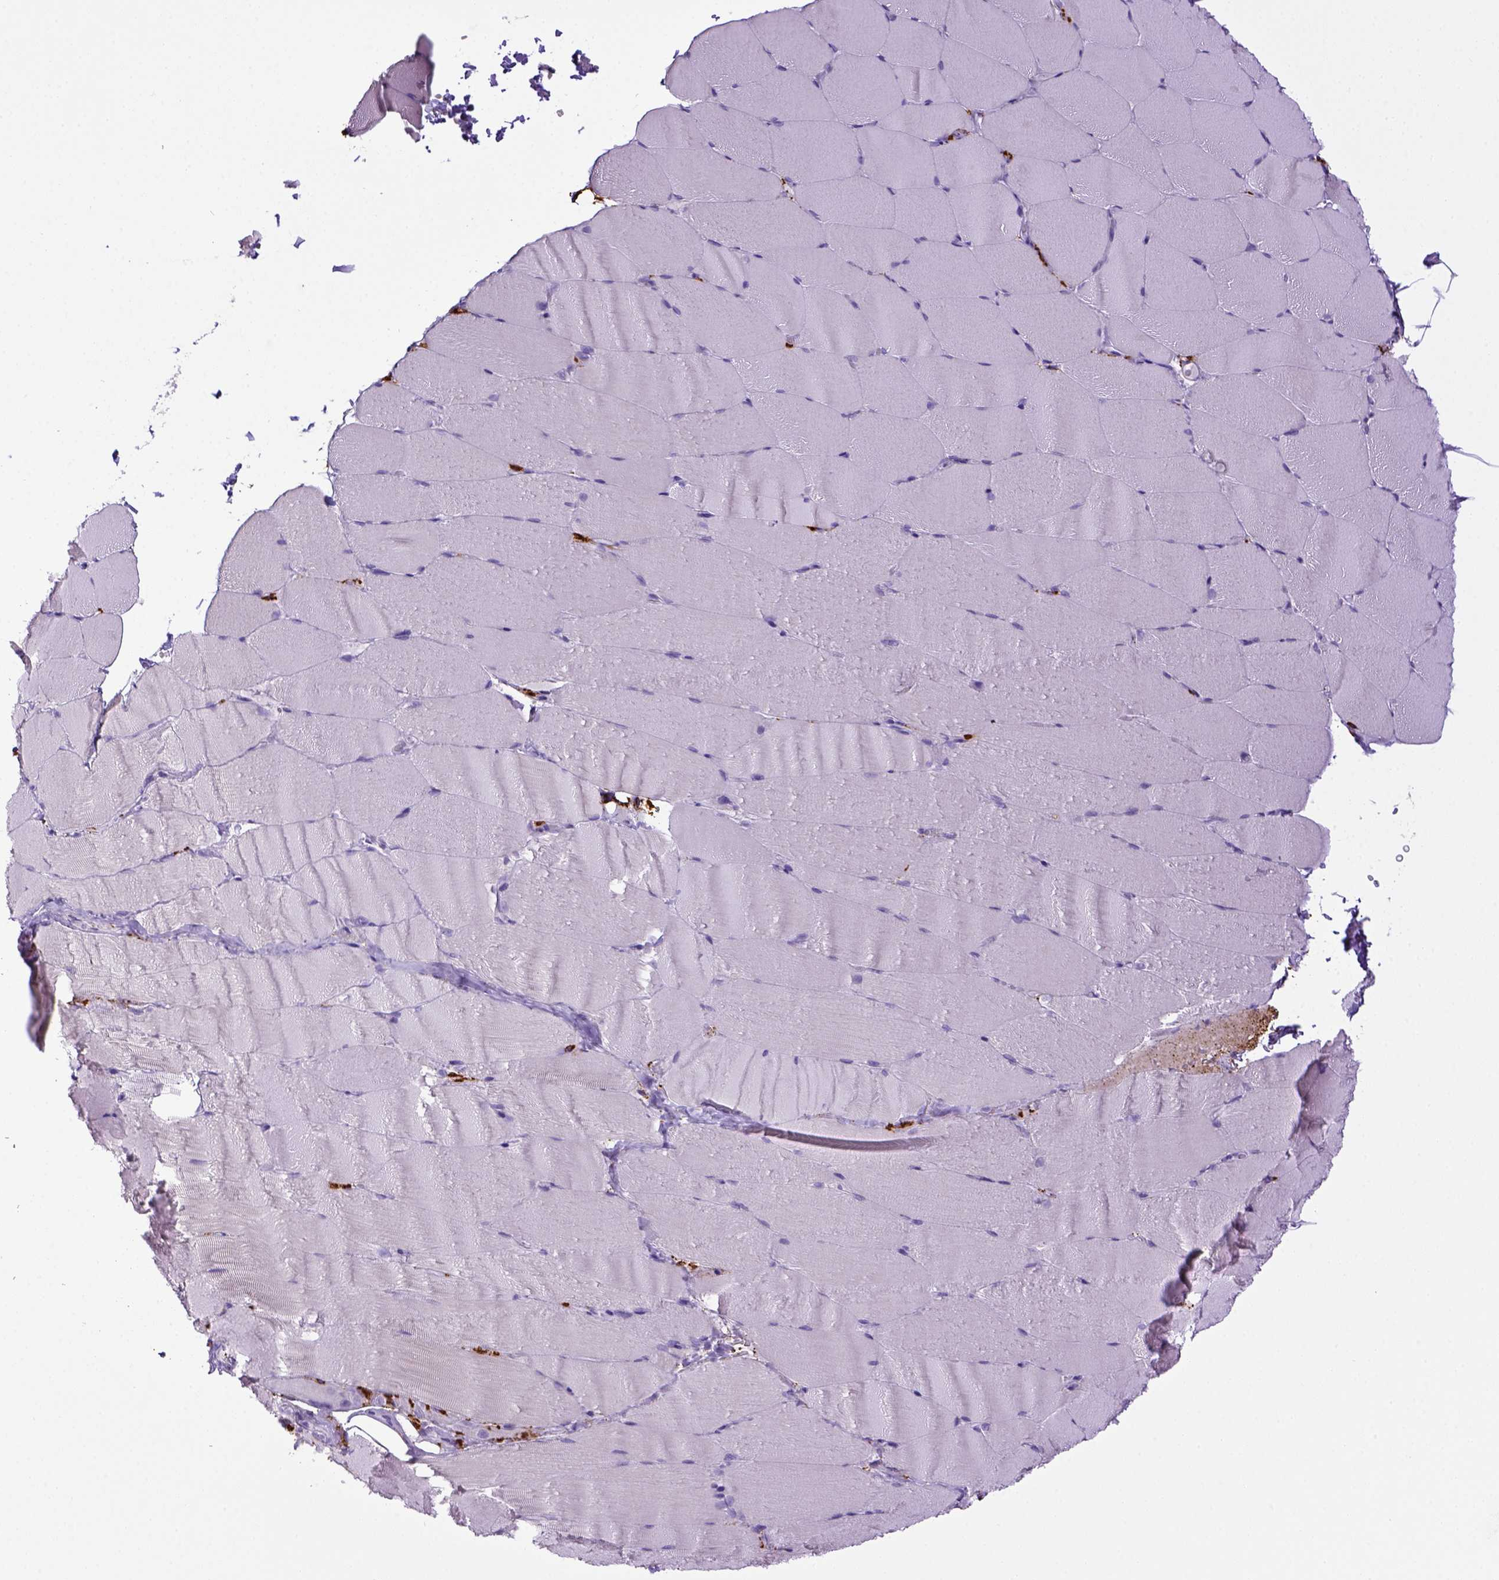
{"staining": {"intensity": "negative", "quantity": "none", "location": "none"}, "tissue": "skeletal muscle", "cell_type": "Myocytes", "image_type": "normal", "snomed": [{"axis": "morphology", "description": "Normal tissue, NOS"}, {"axis": "topography", "description": "Skeletal muscle"}], "caption": "A micrograph of skeletal muscle stained for a protein displays no brown staining in myocytes. The staining was performed using DAB to visualize the protein expression in brown, while the nuclei were stained in blue with hematoxylin (Magnification: 20x).", "gene": "CD68", "patient": {"sex": "female", "age": 37}}